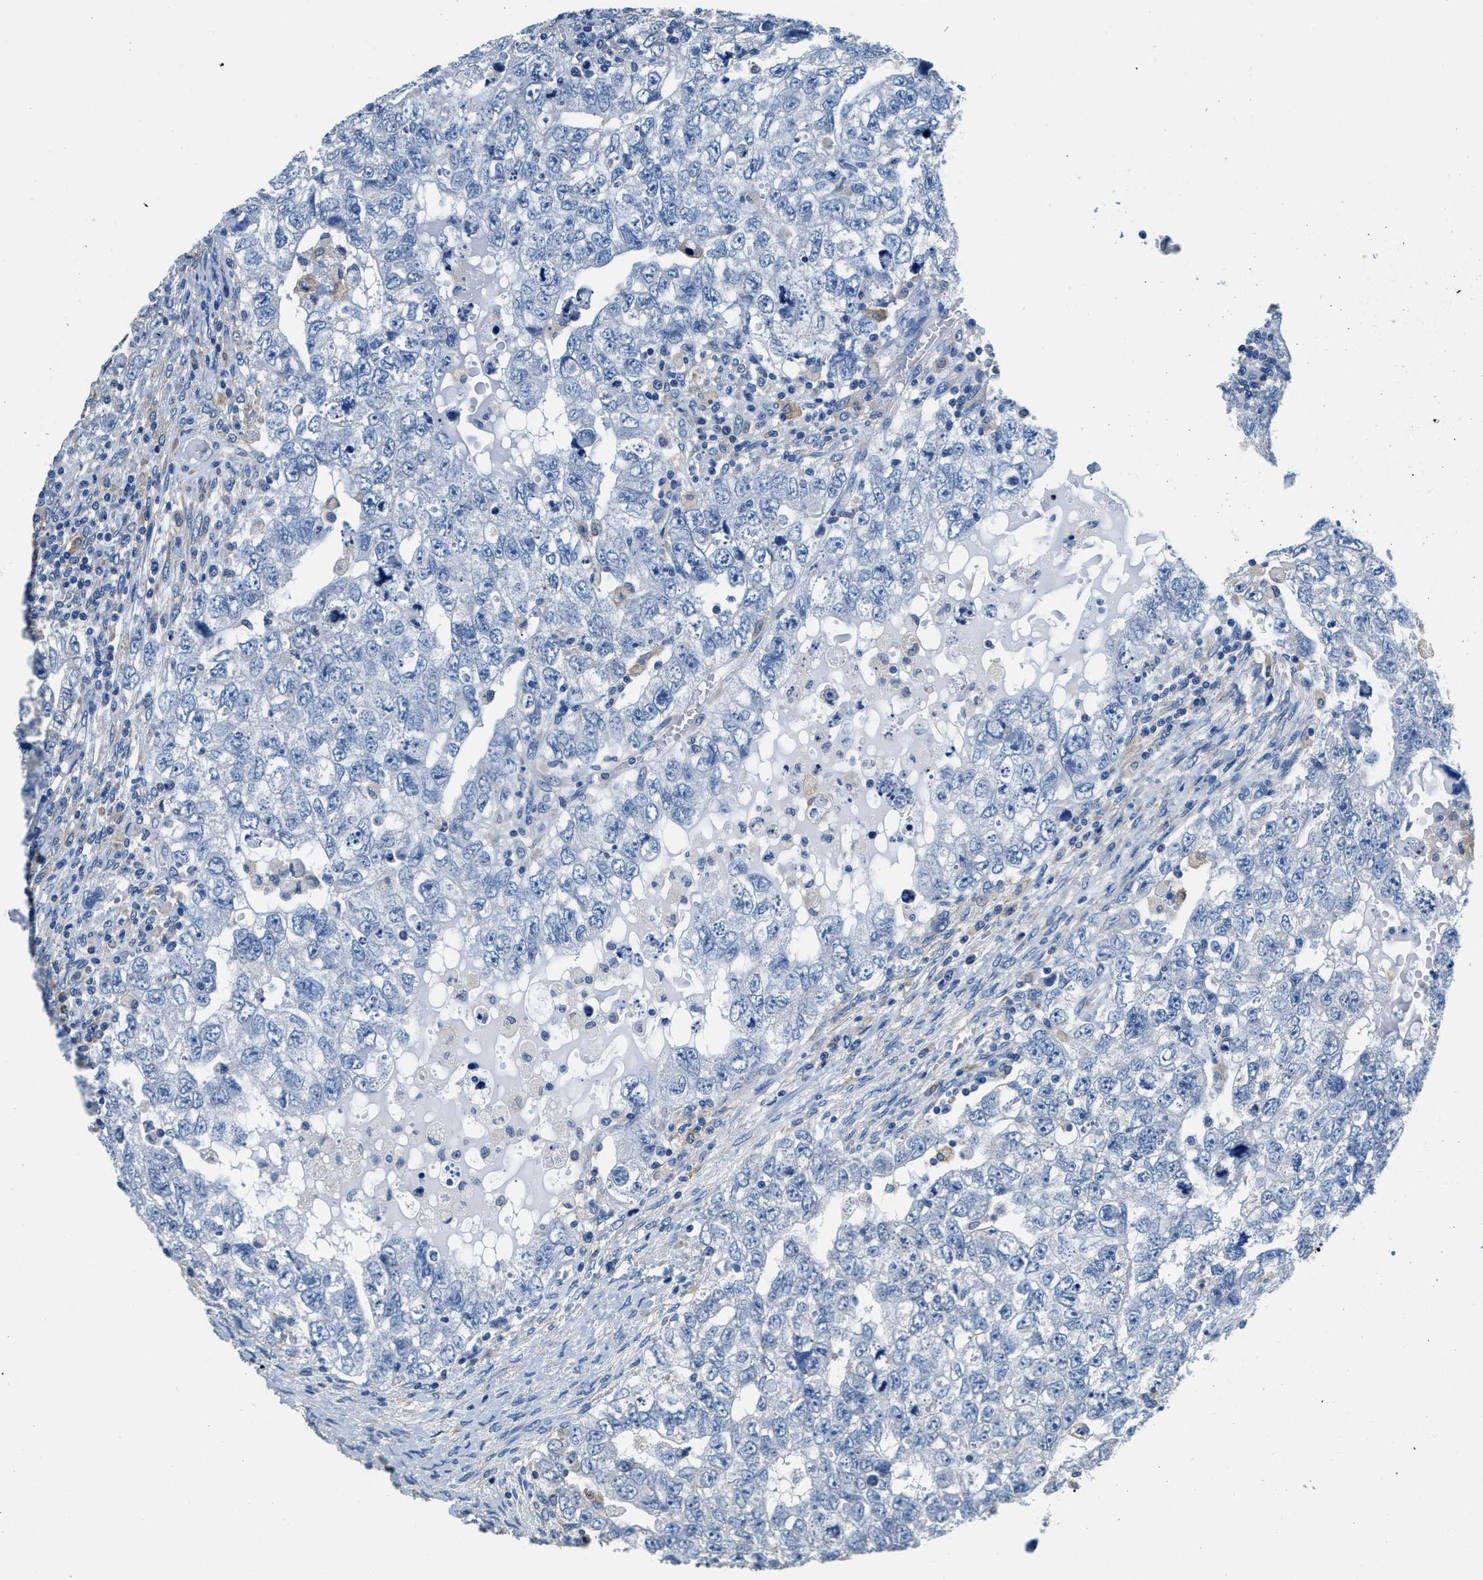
{"staining": {"intensity": "negative", "quantity": "none", "location": "none"}, "tissue": "testis cancer", "cell_type": "Tumor cells", "image_type": "cancer", "snomed": [{"axis": "morphology", "description": "Carcinoma, Embryonal, NOS"}, {"axis": "topography", "description": "Testis"}], "caption": "DAB (3,3'-diaminobenzidine) immunohistochemical staining of human embryonal carcinoma (testis) demonstrates no significant expression in tumor cells.", "gene": "ZDHHC13", "patient": {"sex": "male", "age": 36}}